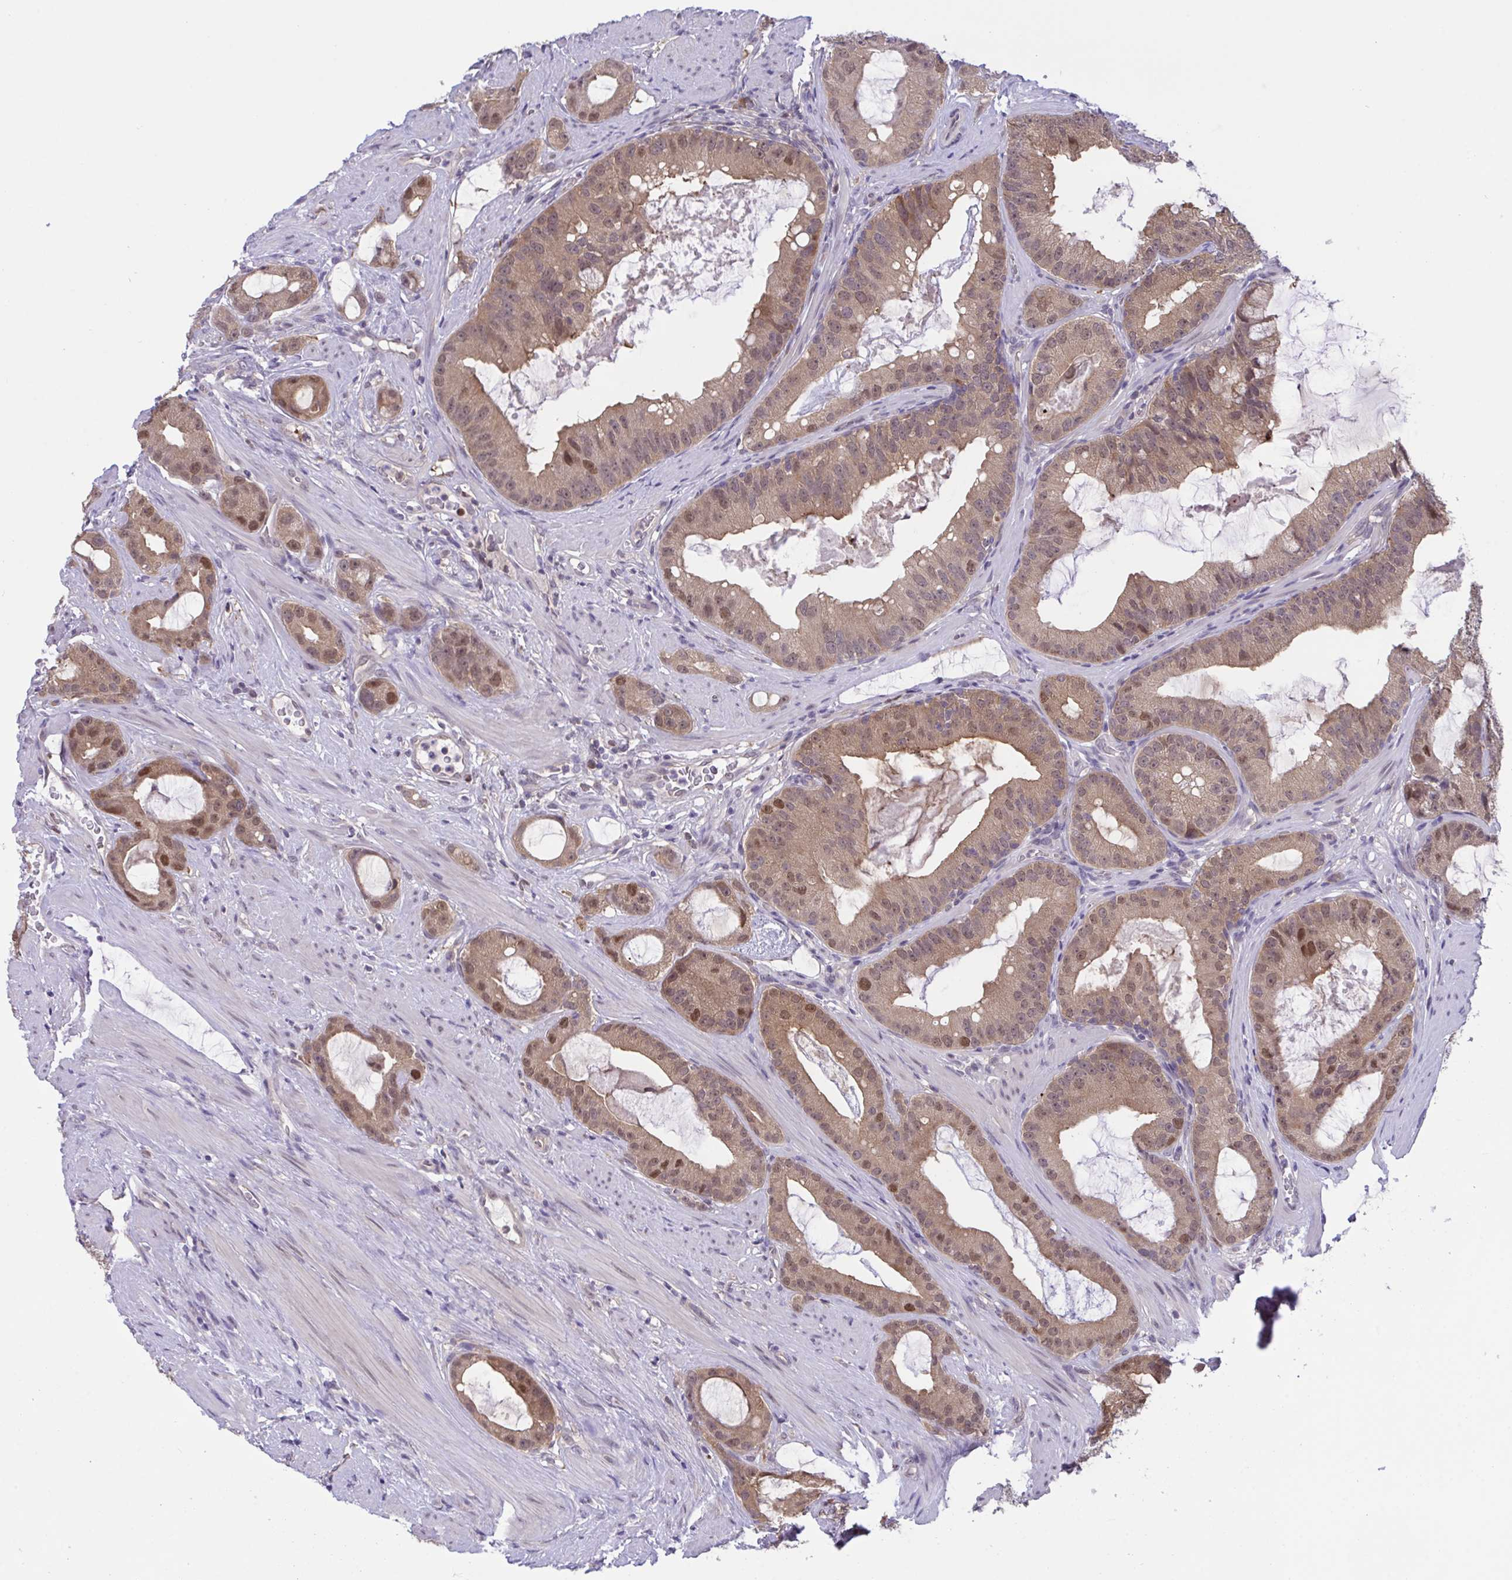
{"staining": {"intensity": "moderate", "quantity": ">75%", "location": "cytoplasmic/membranous,nuclear"}, "tissue": "prostate cancer", "cell_type": "Tumor cells", "image_type": "cancer", "snomed": [{"axis": "morphology", "description": "Adenocarcinoma, High grade"}, {"axis": "topography", "description": "Prostate"}], "caption": "Brown immunohistochemical staining in human prostate cancer displays moderate cytoplasmic/membranous and nuclear expression in about >75% of tumor cells.", "gene": "ZNF444", "patient": {"sex": "male", "age": 65}}